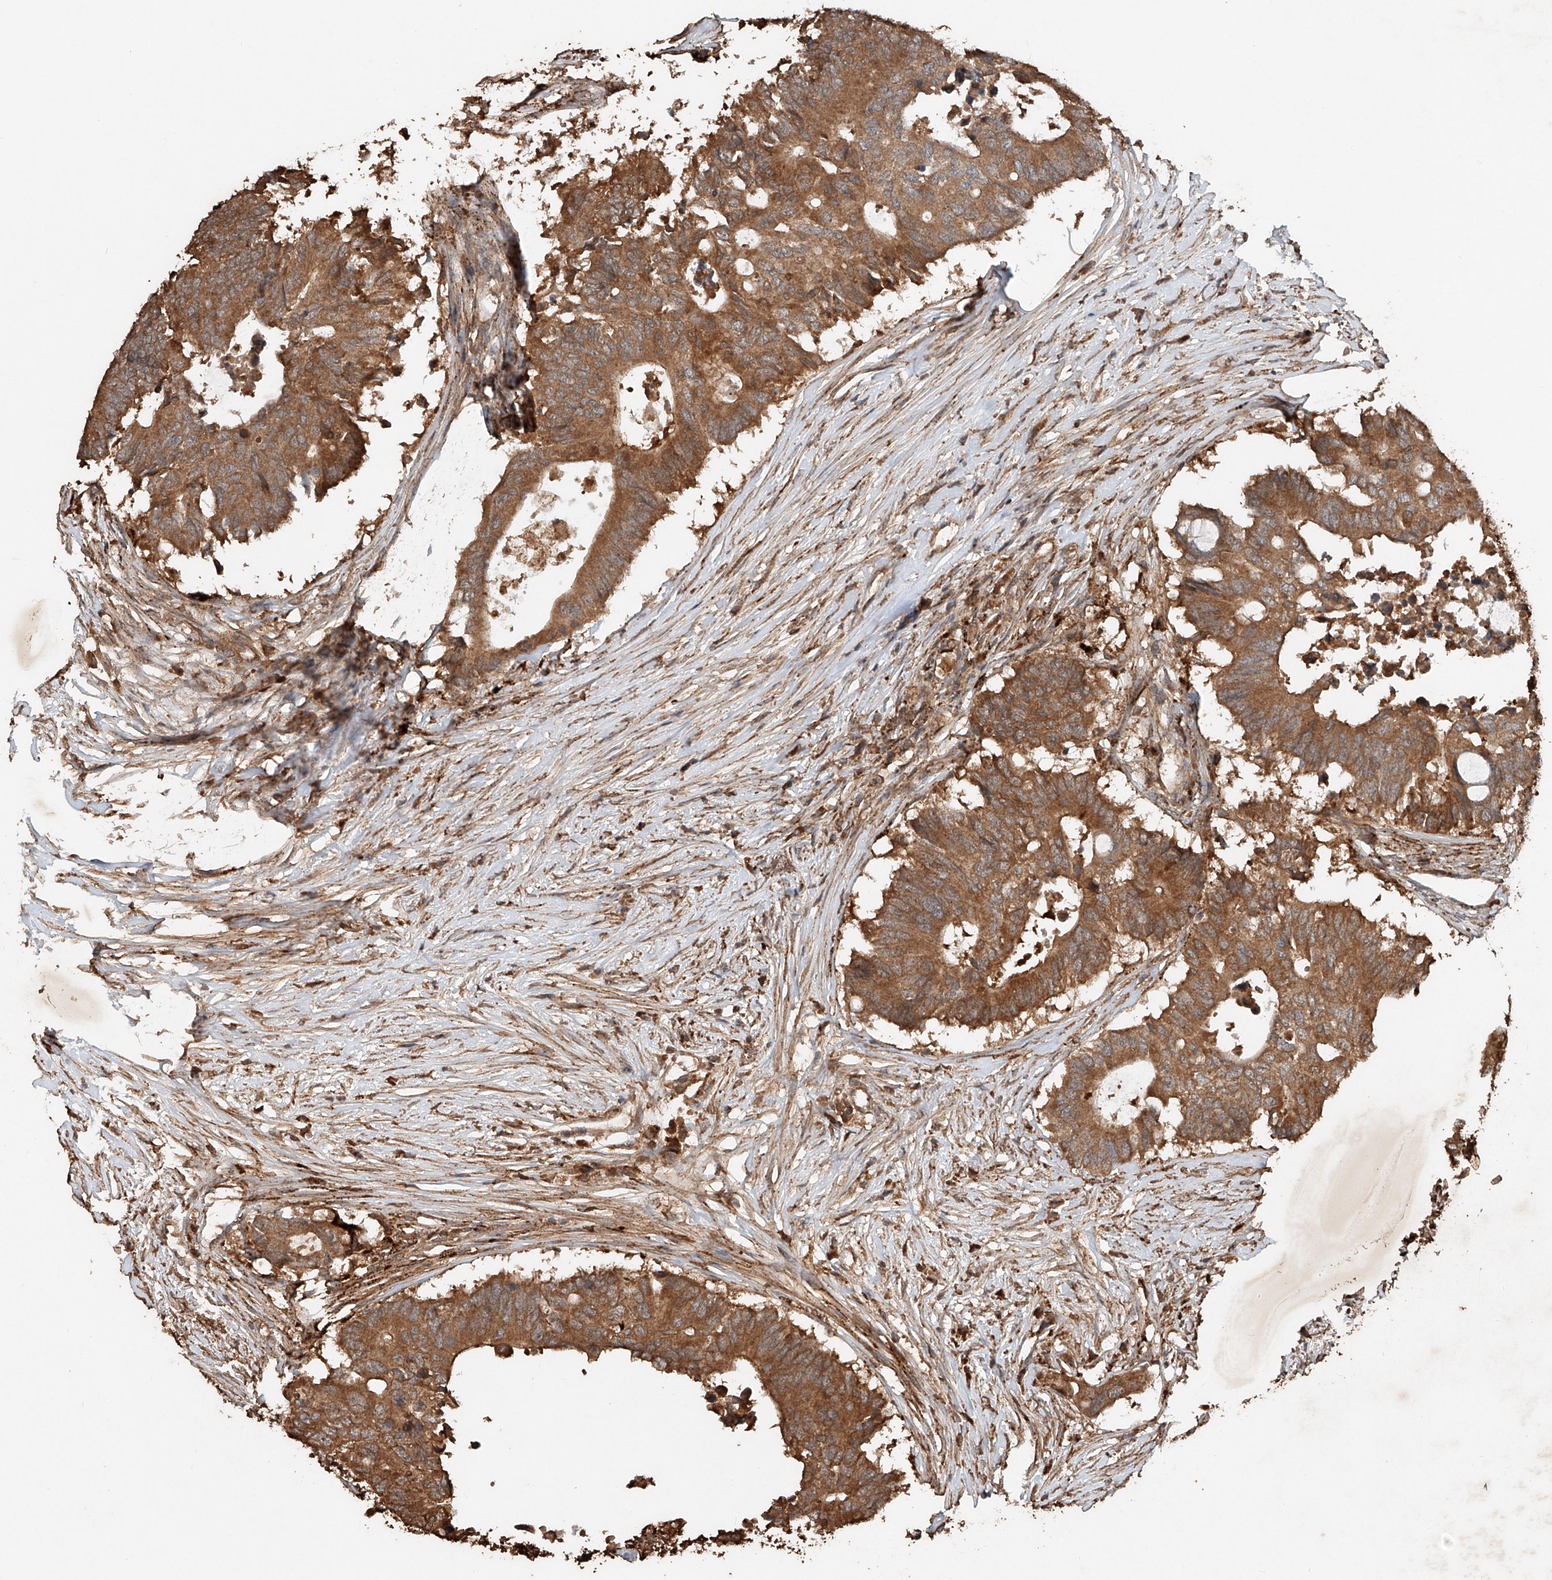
{"staining": {"intensity": "strong", "quantity": ">75%", "location": "cytoplasmic/membranous"}, "tissue": "colorectal cancer", "cell_type": "Tumor cells", "image_type": "cancer", "snomed": [{"axis": "morphology", "description": "Adenocarcinoma, NOS"}, {"axis": "topography", "description": "Colon"}], "caption": "A brown stain shows strong cytoplasmic/membranous expression of a protein in colorectal adenocarcinoma tumor cells.", "gene": "IER5", "patient": {"sex": "male", "age": 71}}